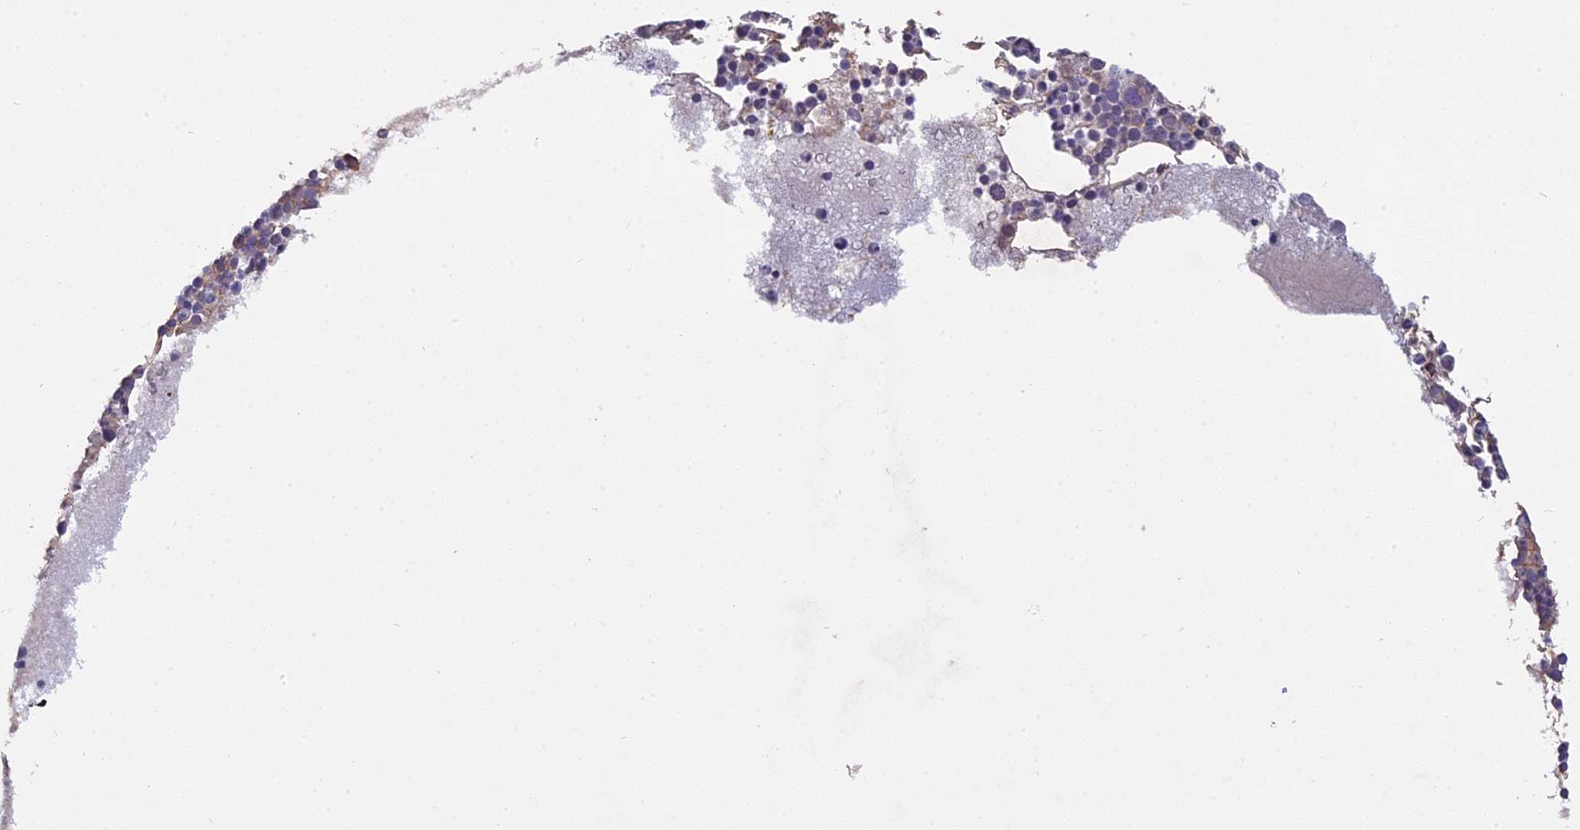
{"staining": {"intensity": "moderate", "quantity": "<25%", "location": "cytoplasmic/membranous"}, "tissue": "bone marrow", "cell_type": "Hematopoietic cells", "image_type": "normal", "snomed": [{"axis": "morphology", "description": "Normal tissue, NOS"}, {"axis": "topography", "description": "Bone marrow"}], "caption": "Bone marrow stained with immunohistochemistry (IHC) displays moderate cytoplasmic/membranous staining in approximately <25% of hematopoietic cells.", "gene": "PPIC", "patient": {"sex": "female", "age": 76}}